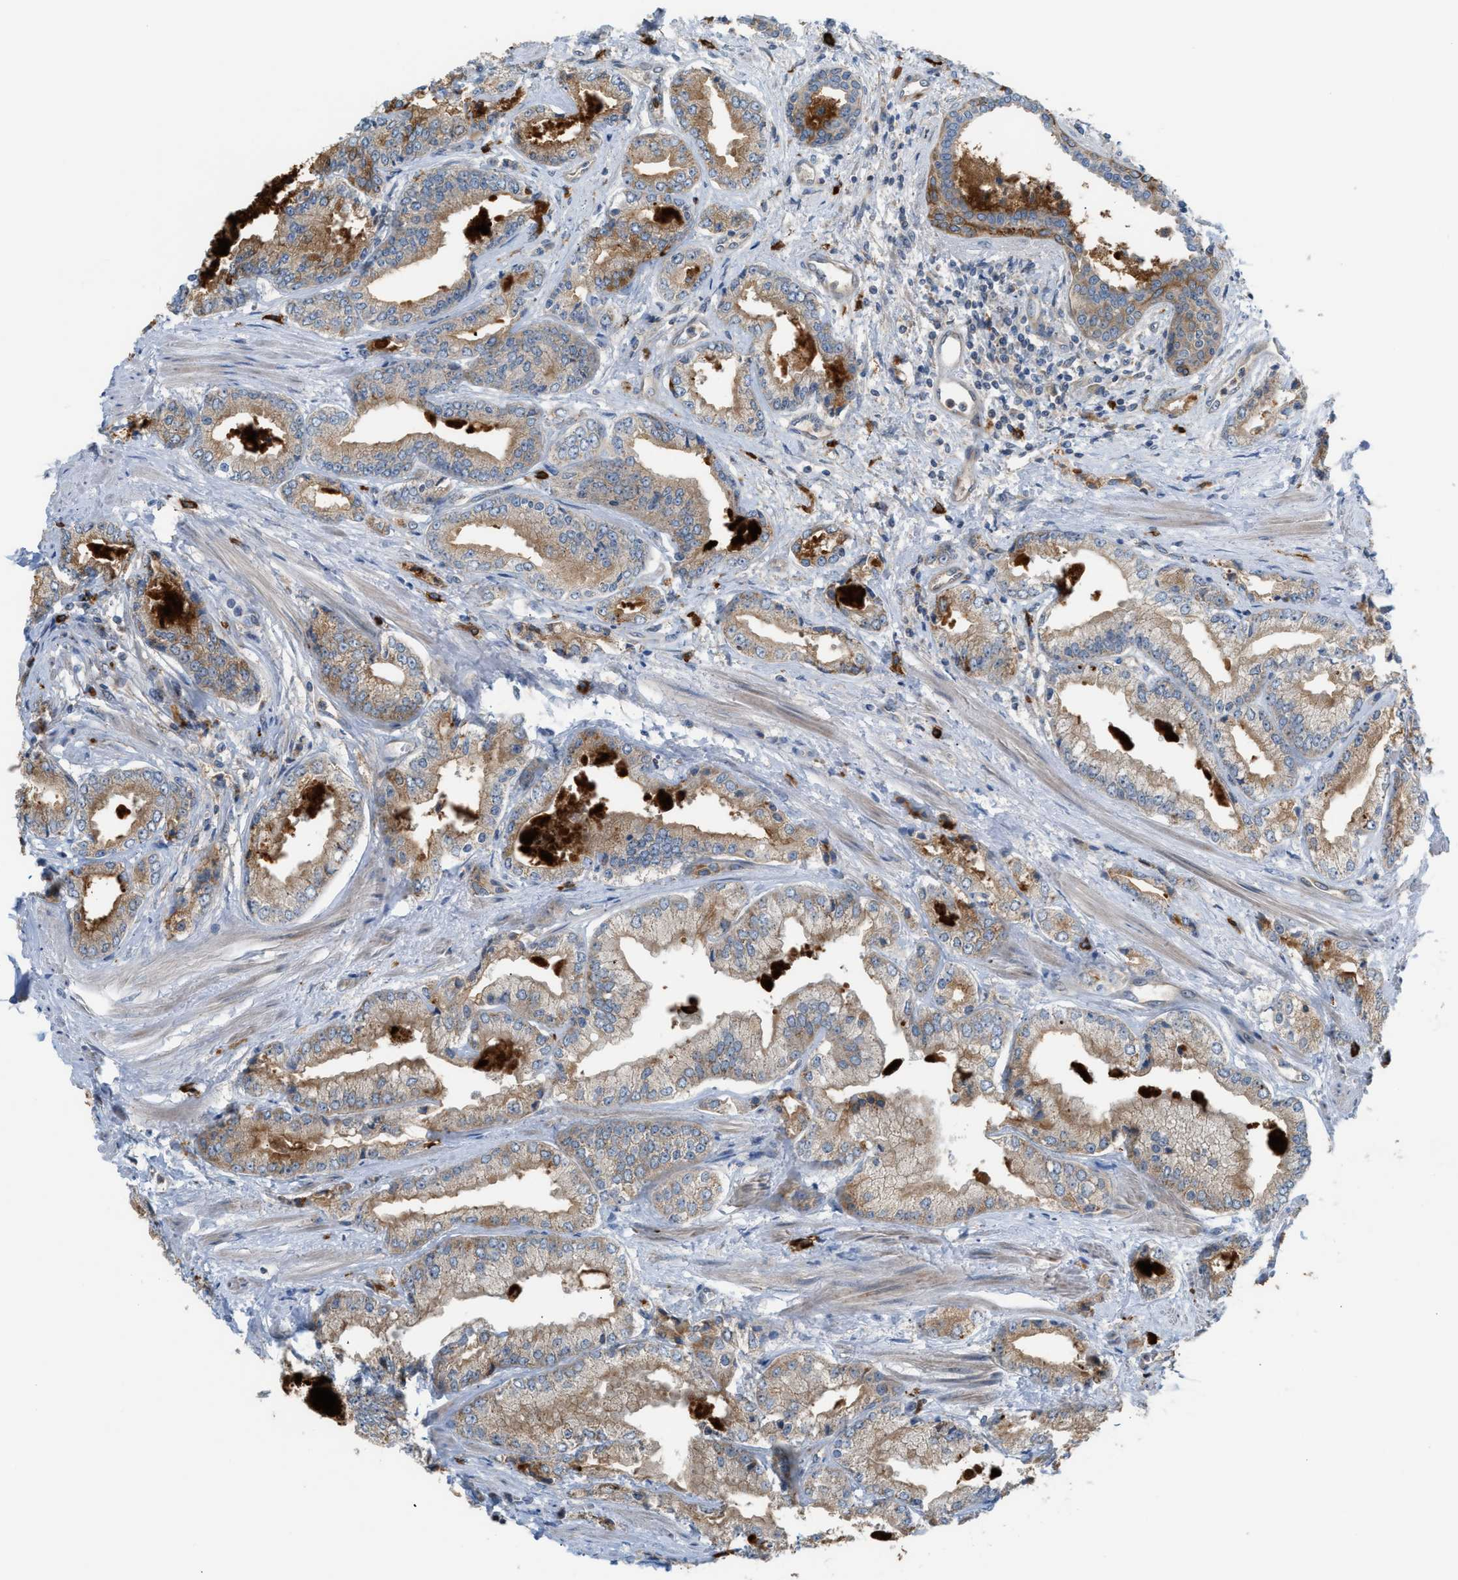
{"staining": {"intensity": "moderate", "quantity": "25%-75%", "location": "cytoplasmic/membranous"}, "tissue": "prostate cancer", "cell_type": "Tumor cells", "image_type": "cancer", "snomed": [{"axis": "morphology", "description": "Adenocarcinoma, Low grade"}, {"axis": "topography", "description": "Prostate"}], "caption": "Immunohistochemistry photomicrograph of neoplastic tissue: prostate cancer stained using immunohistochemistry (IHC) exhibits medium levels of moderate protein expression localized specifically in the cytoplasmic/membranous of tumor cells, appearing as a cytoplasmic/membranous brown color.", "gene": "PDCL", "patient": {"sex": "male", "age": 52}}